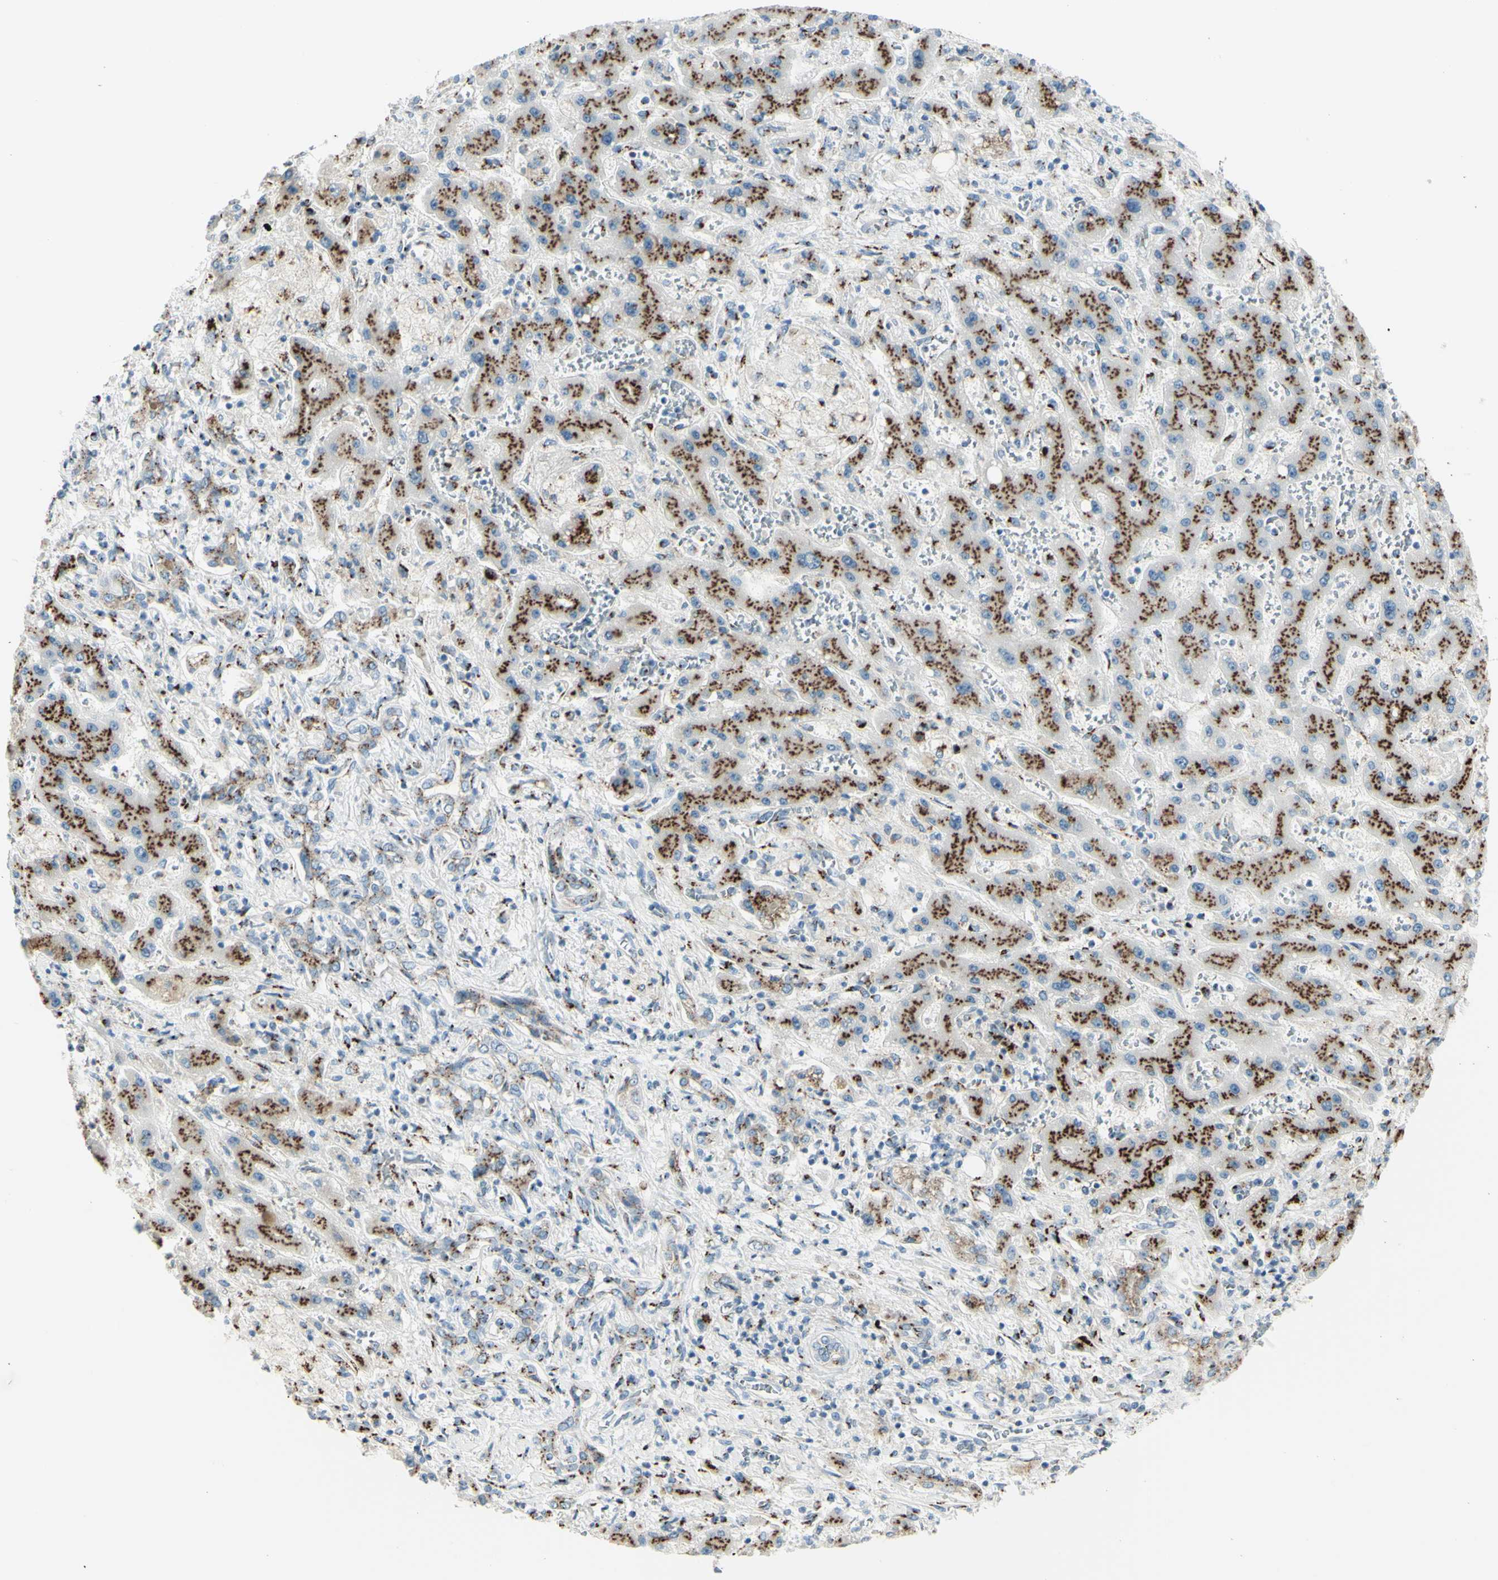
{"staining": {"intensity": "moderate", "quantity": "25%-75%", "location": "cytoplasmic/membranous"}, "tissue": "liver cancer", "cell_type": "Tumor cells", "image_type": "cancer", "snomed": [{"axis": "morphology", "description": "Cholangiocarcinoma"}, {"axis": "topography", "description": "Liver"}], "caption": "Protein positivity by immunohistochemistry displays moderate cytoplasmic/membranous positivity in approximately 25%-75% of tumor cells in liver cancer.", "gene": "B4GALT1", "patient": {"sex": "male", "age": 50}}